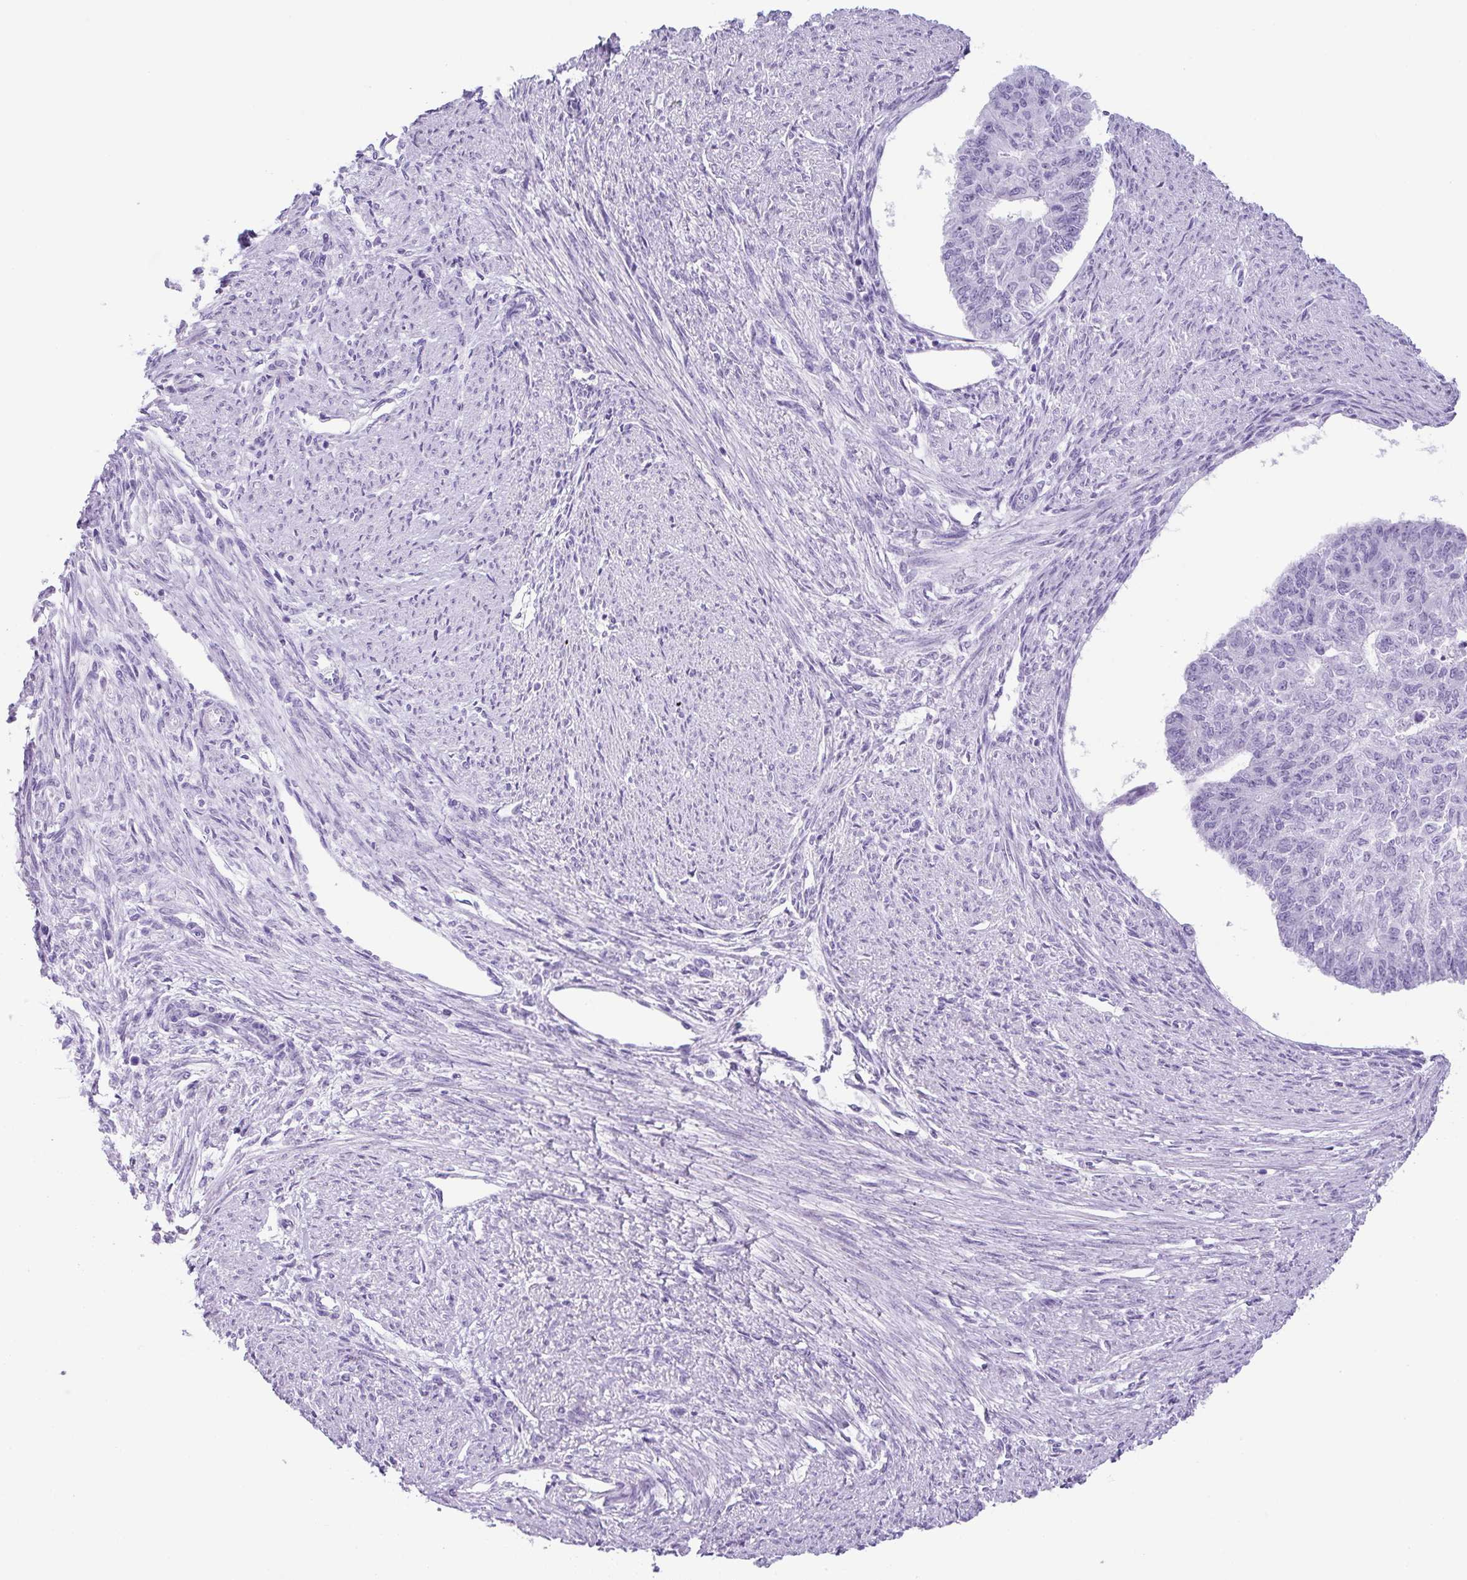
{"staining": {"intensity": "negative", "quantity": "none", "location": "none"}, "tissue": "endometrial cancer", "cell_type": "Tumor cells", "image_type": "cancer", "snomed": [{"axis": "morphology", "description": "Adenocarcinoma, NOS"}, {"axis": "topography", "description": "Endometrium"}], "caption": "An immunohistochemistry (IHC) photomicrograph of endometrial adenocarcinoma is shown. There is no staining in tumor cells of endometrial adenocarcinoma. (Stains: DAB immunohistochemistry (IHC) with hematoxylin counter stain, Microscopy: brightfield microscopy at high magnification).", "gene": "ADAMTS19", "patient": {"sex": "female", "age": 32}}